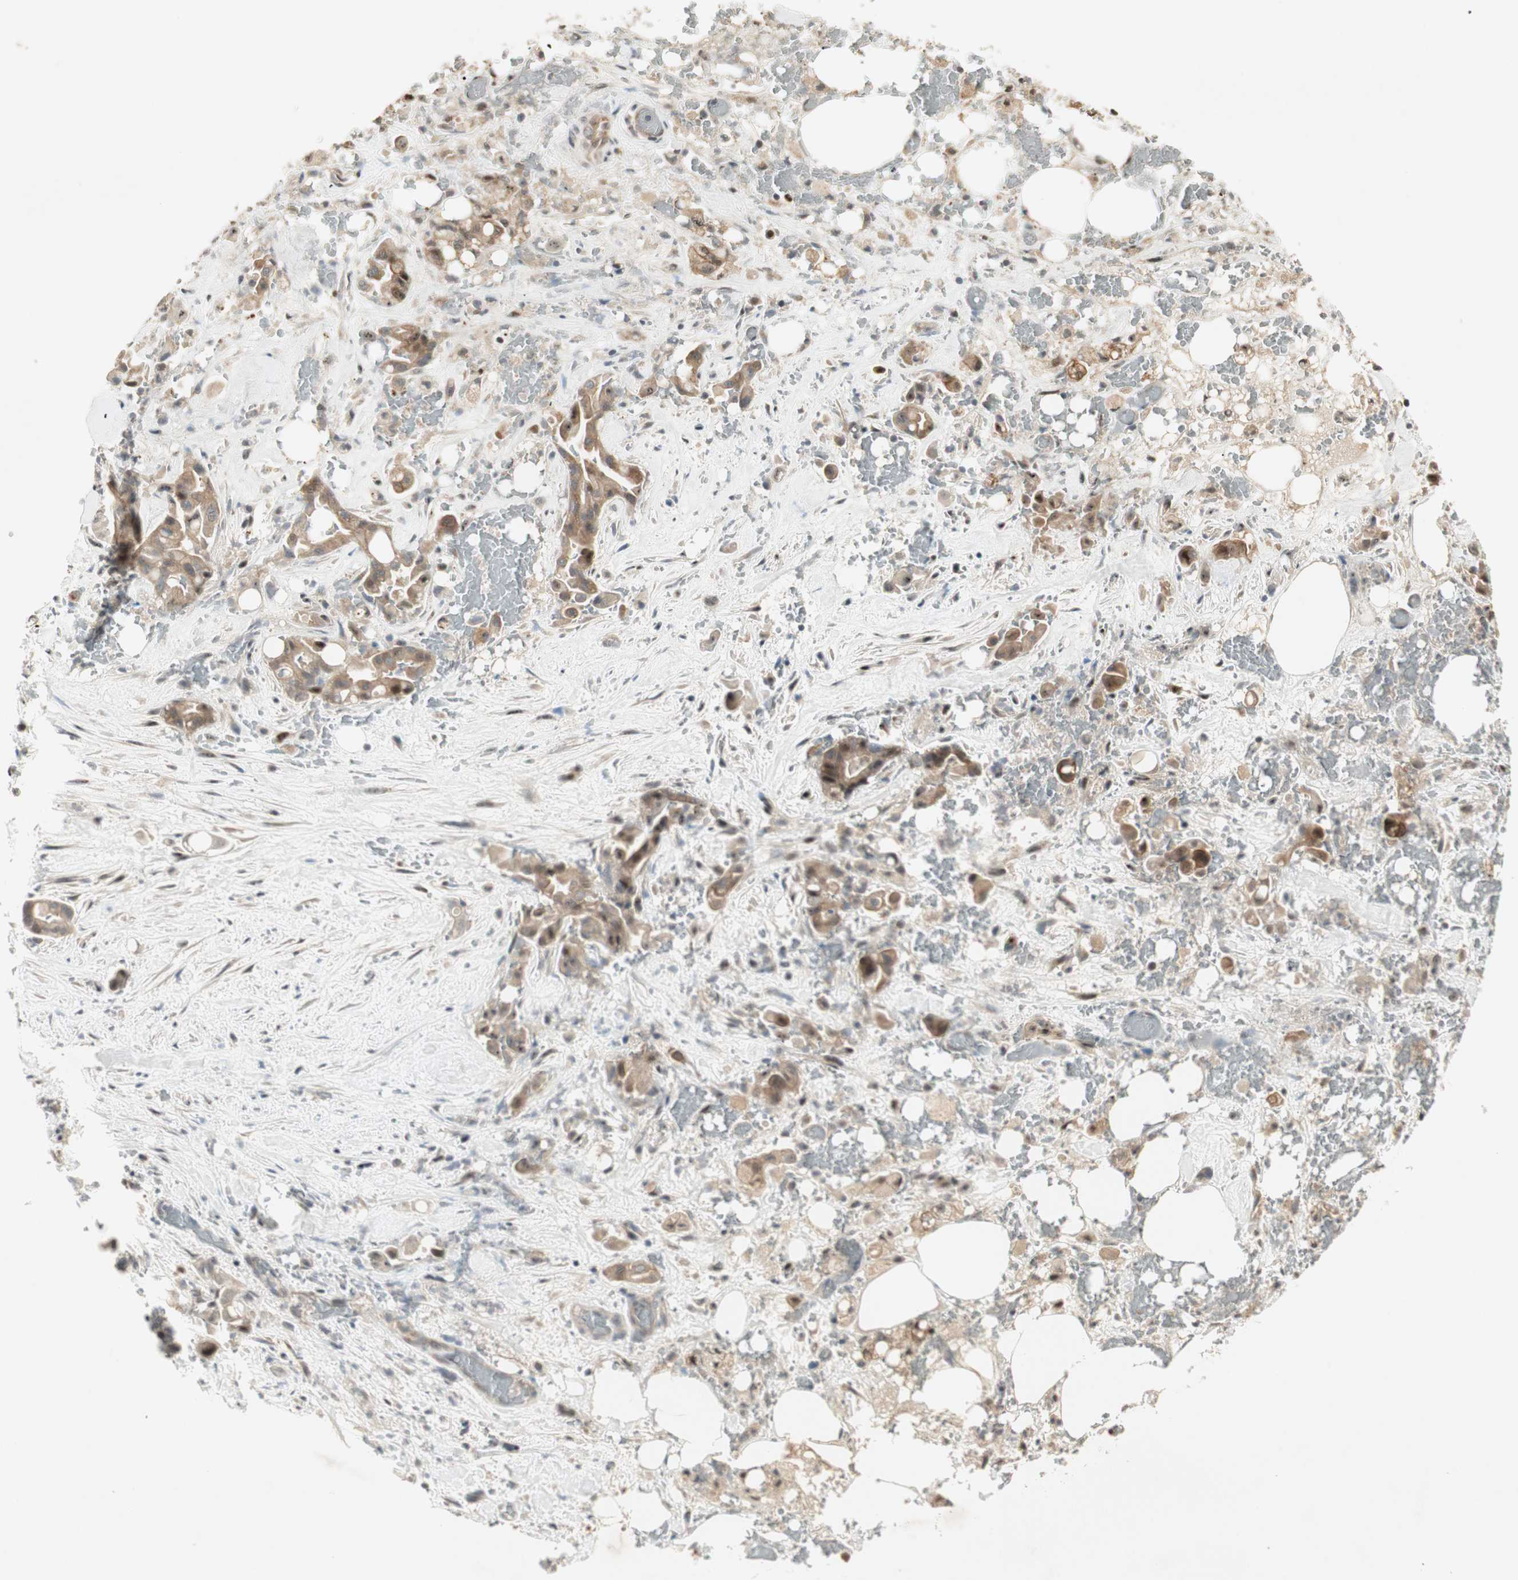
{"staining": {"intensity": "moderate", "quantity": ">75%", "location": "cytoplasmic/membranous,nuclear"}, "tissue": "liver cancer", "cell_type": "Tumor cells", "image_type": "cancer", "snomed": [{"axis": "morphology", "description": "Cholangiocarcinoma"}, {"axis": "topography", "description": "Liver"}], "caption": "Human liver cancer (cholangiocarcinoma) stained with a protein marker reveals moderate staining in tumor cells.", "gene": "ACSL5", "patient": {"sex": "female", "age": 68}}